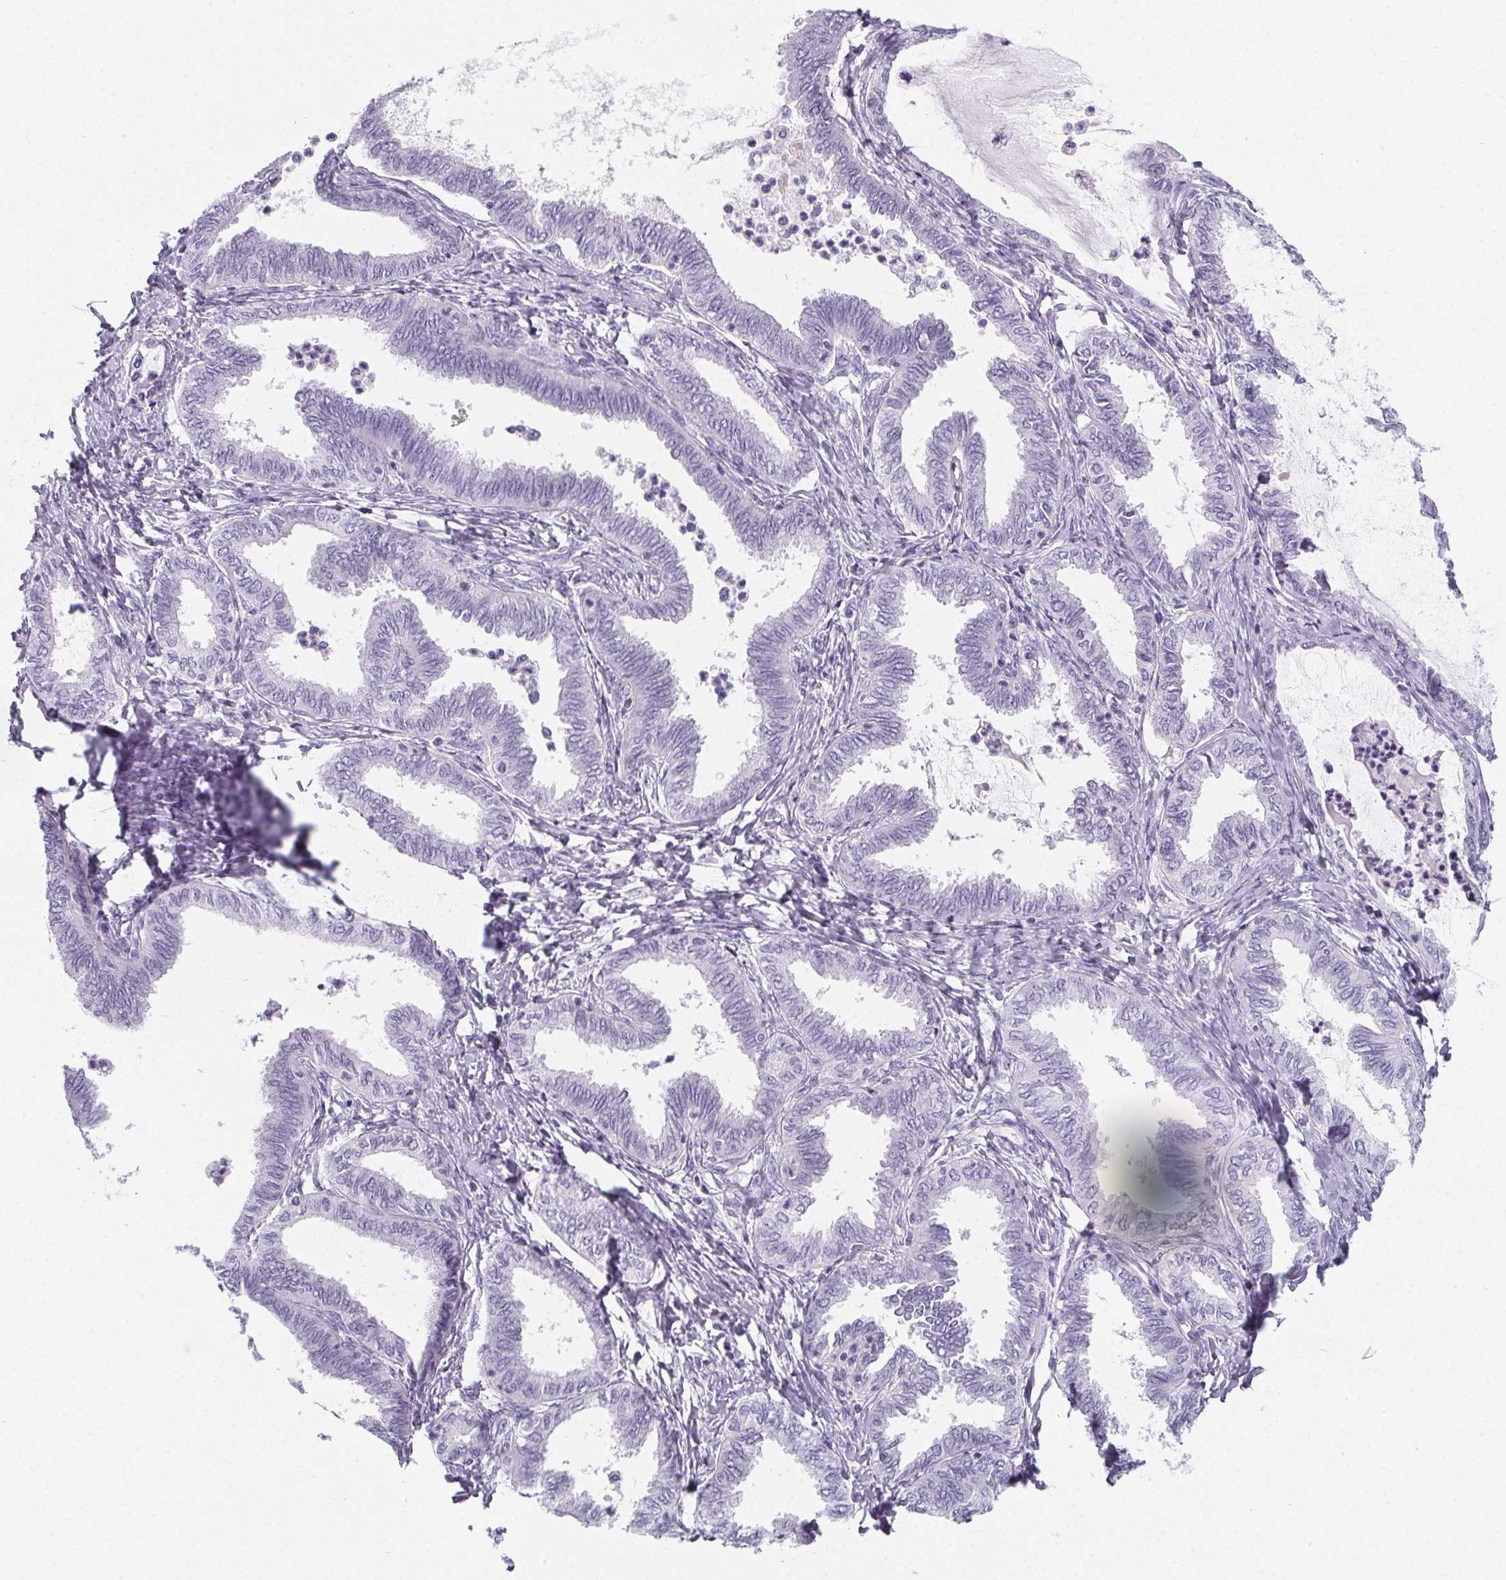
{"staining": {"intensity": "negative", "quantity": "none", "location": "none"}, "tissue": "ovarian cancer", "cell_type": "Tumor cells", "image_type": "cancer", "snomed": [{"axis": "morphology", "description": "Carcinoma, endometroid"}, {"axis": "topography", "description": "Ovary"}], "caption": "High magnification brightfield microscopy of ovarian endometroid carcinoma stained with DAB (brown) and counterstained with hematoxylin (blue): tumor cells show no significant expression.", "gene": "ADRB1", "patient": {"sex": "female", "age": 70}}